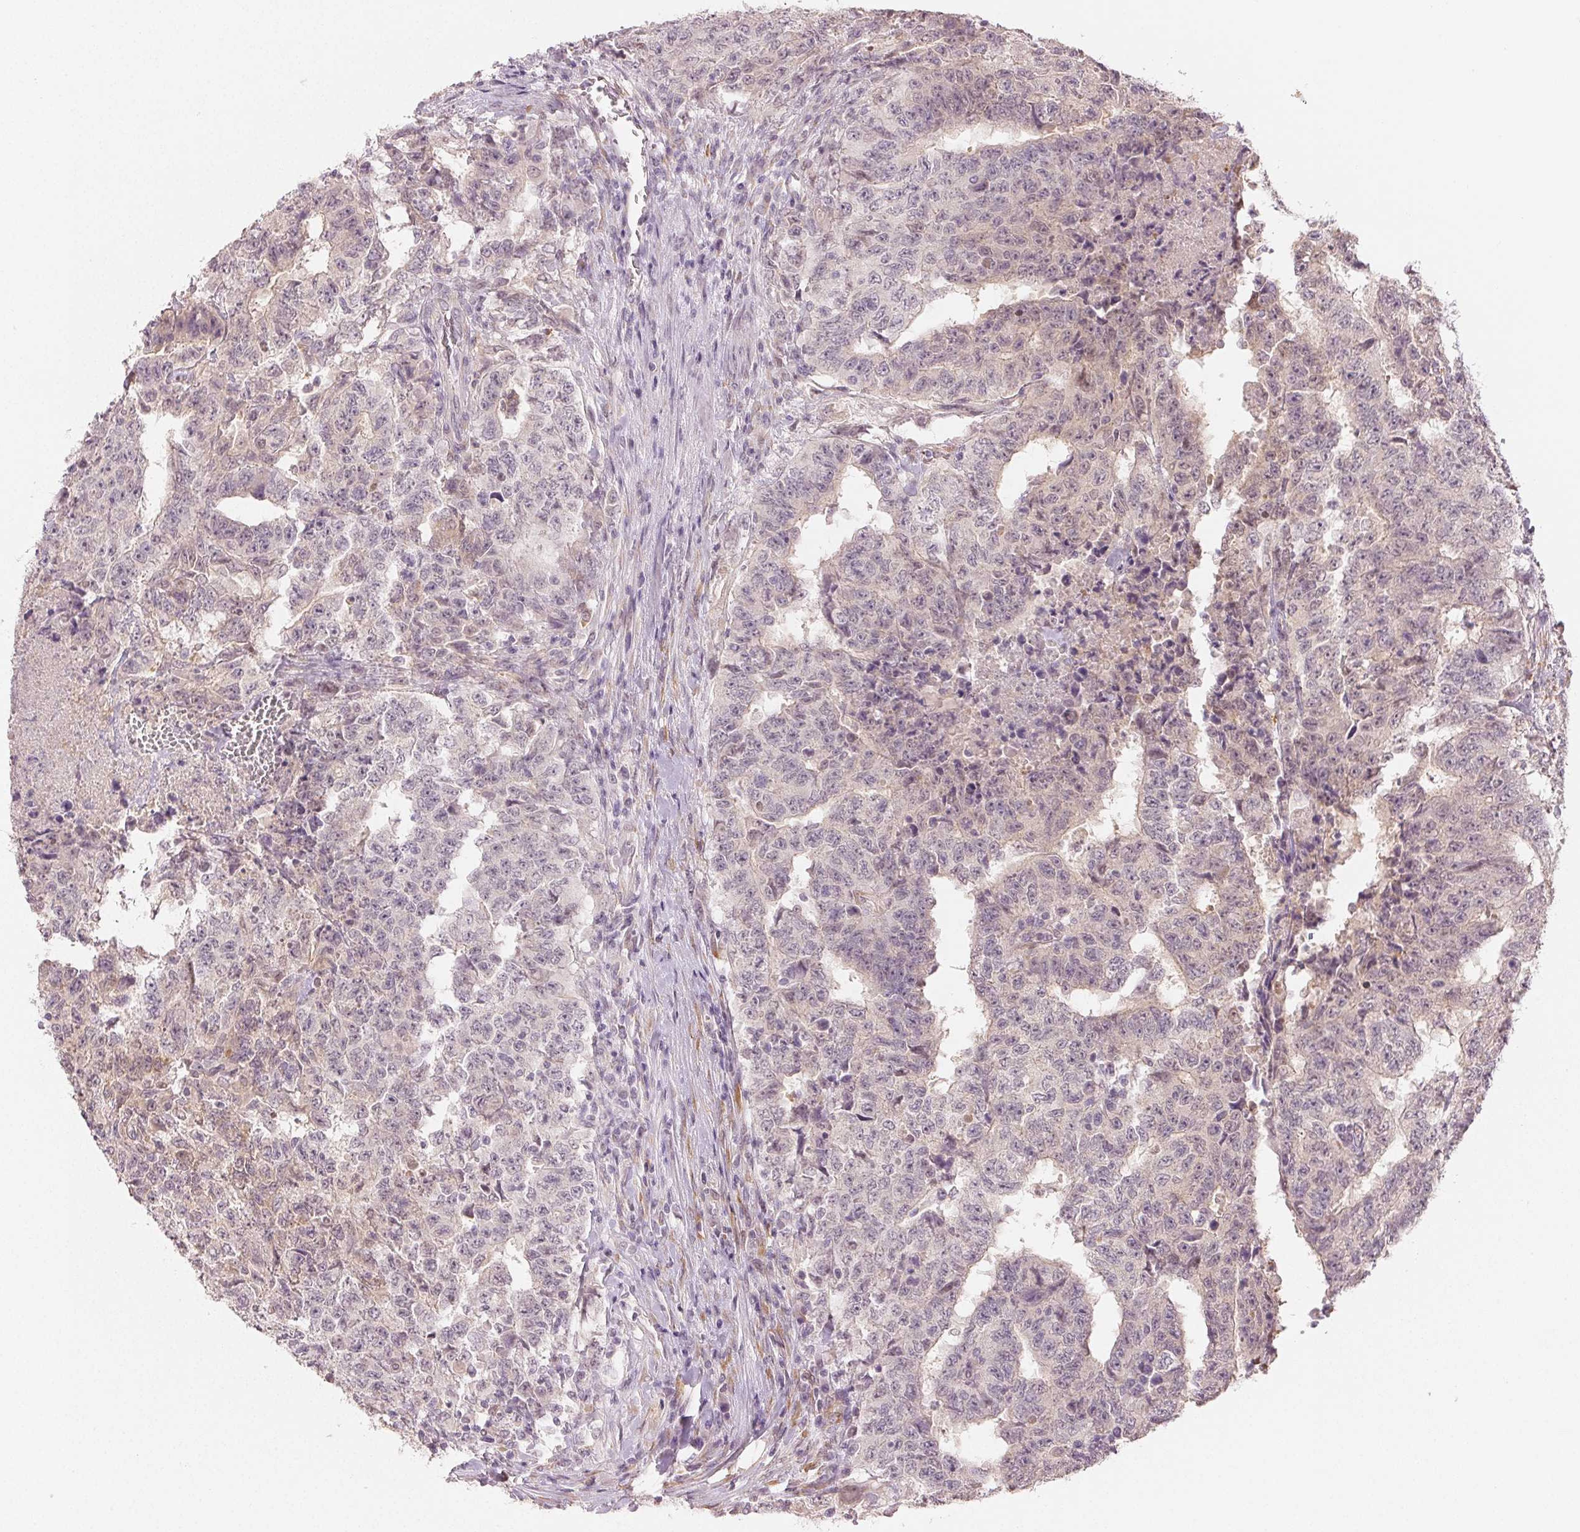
{"staining": {"intensity": "weak", "quantity": "<25%", "location": "cytoplasmic/membranous,nuclear"}, "tissue": "testis cancer", "cell_type": "Tumor cells", "image_type": "cancer", "snomed": [{"axis": "morphology", "description": "Carcinoma, Embryonal, NOS"}, {"axis": "topography", "description": "Testis"}], "caption": "Immunohistochemistry histopathology image of embryonal carcinoma (testis) stained for a protein (brown), which reveals no positivity in tumor cells. (DAB (3,3'-diaminobenzidine) immunohistochemistry (IHC) with hematoxylin counter stain).", "gene": "MAP1LC3A", "patient": {"sex": "male", "age": 24}}